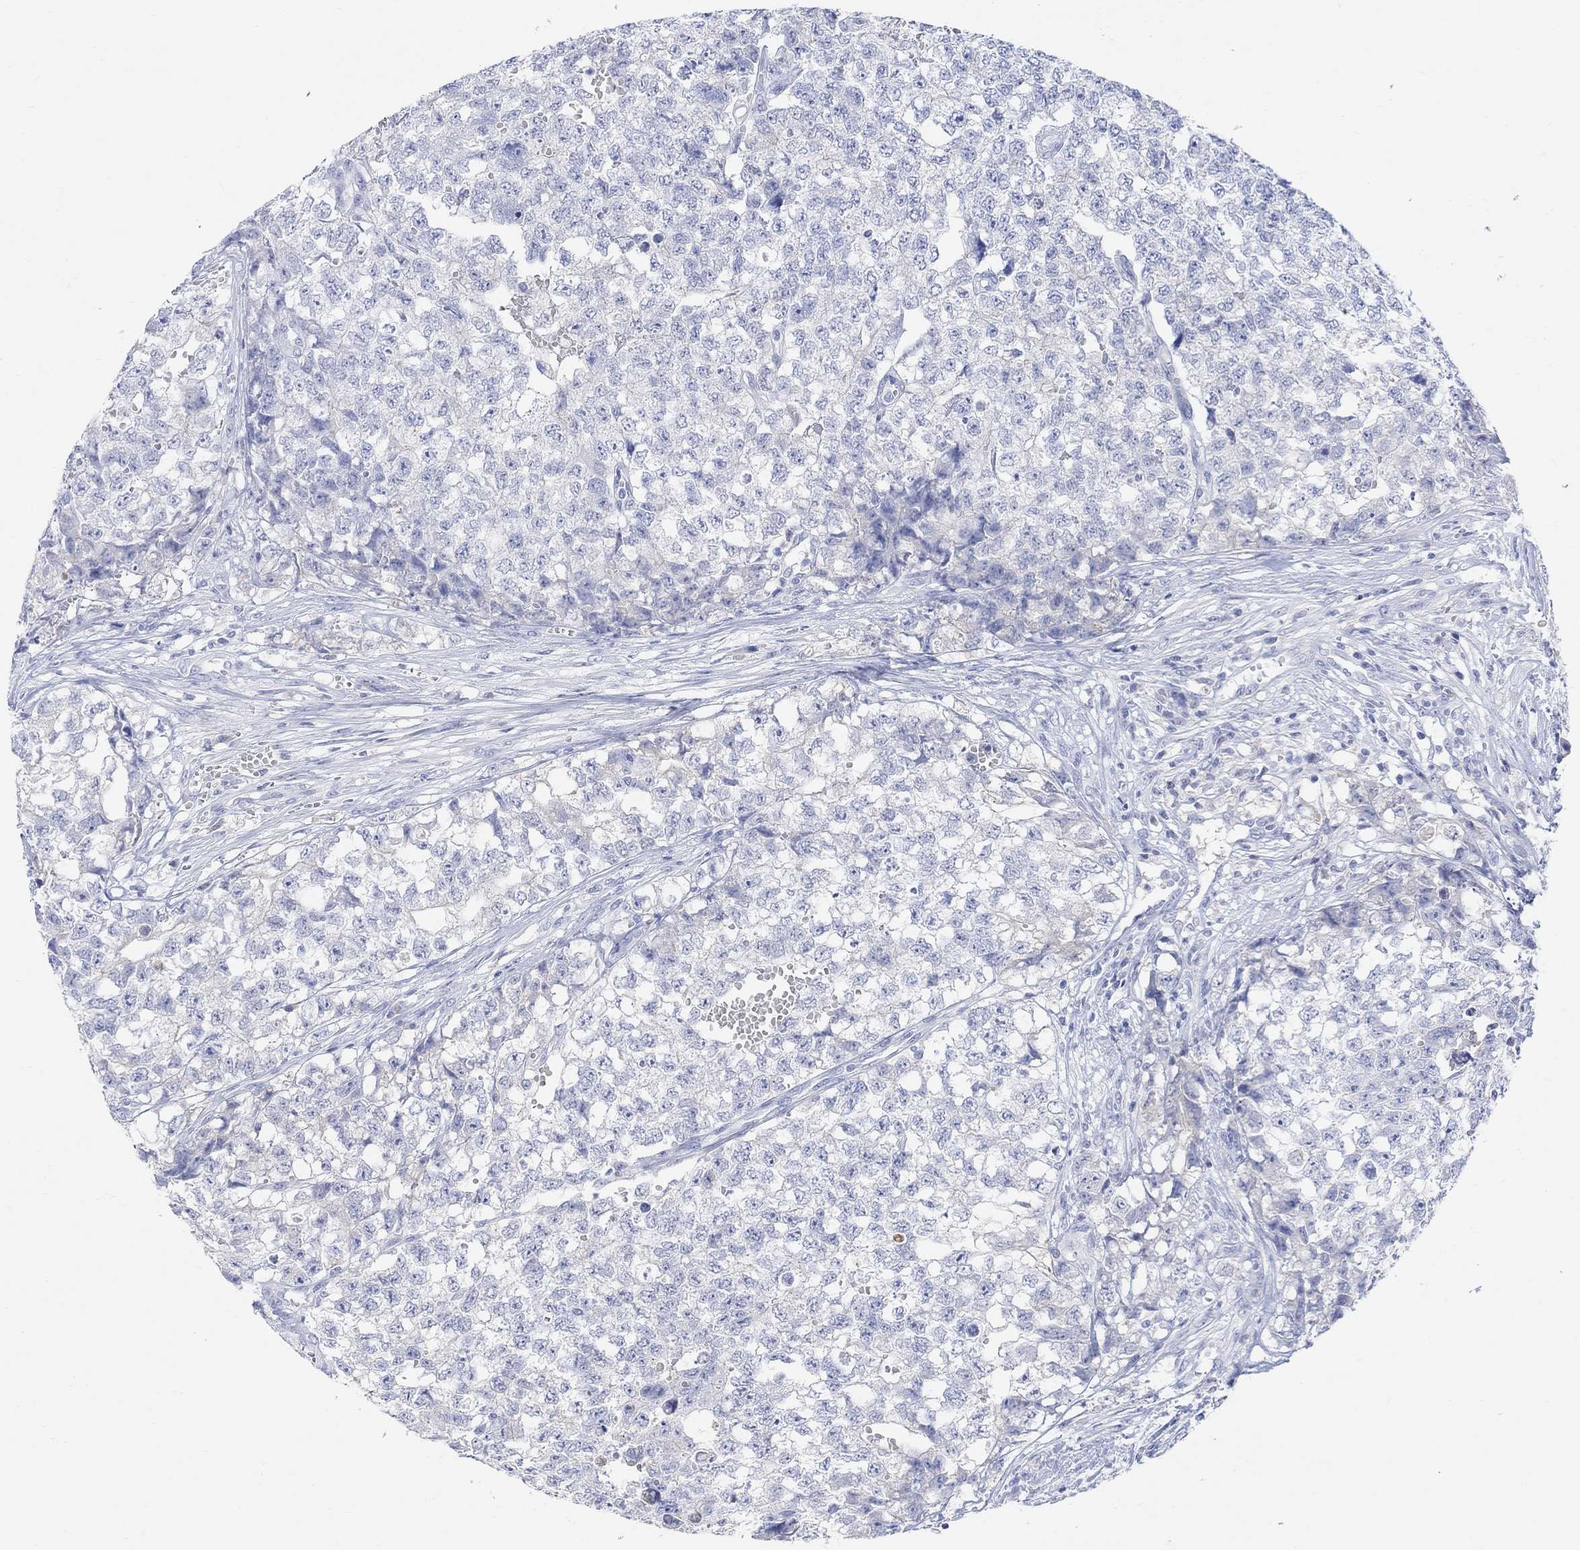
{"staining": {"intensity": "negative", "quantity": "none", "location": "none"}, "tissue": "testis cancer", "cell_type": "Tumor cells", "image_type": "cancer", "snomed": [{"axis": "morphology", "description": "Seminoma, NOS"}, {"axis": "morphology", "description": "Carcinoma, Embryonal, NOS"}, {"axis": "topography", "description": "Testis"}], "caption": "The micrograph shows no staining of tumor cells in testis cancer. (DAB immunohistochemistry with hematoxylin counter stain).", "gene": "TYR", "patient": {"sex": "male", "age": 22}}